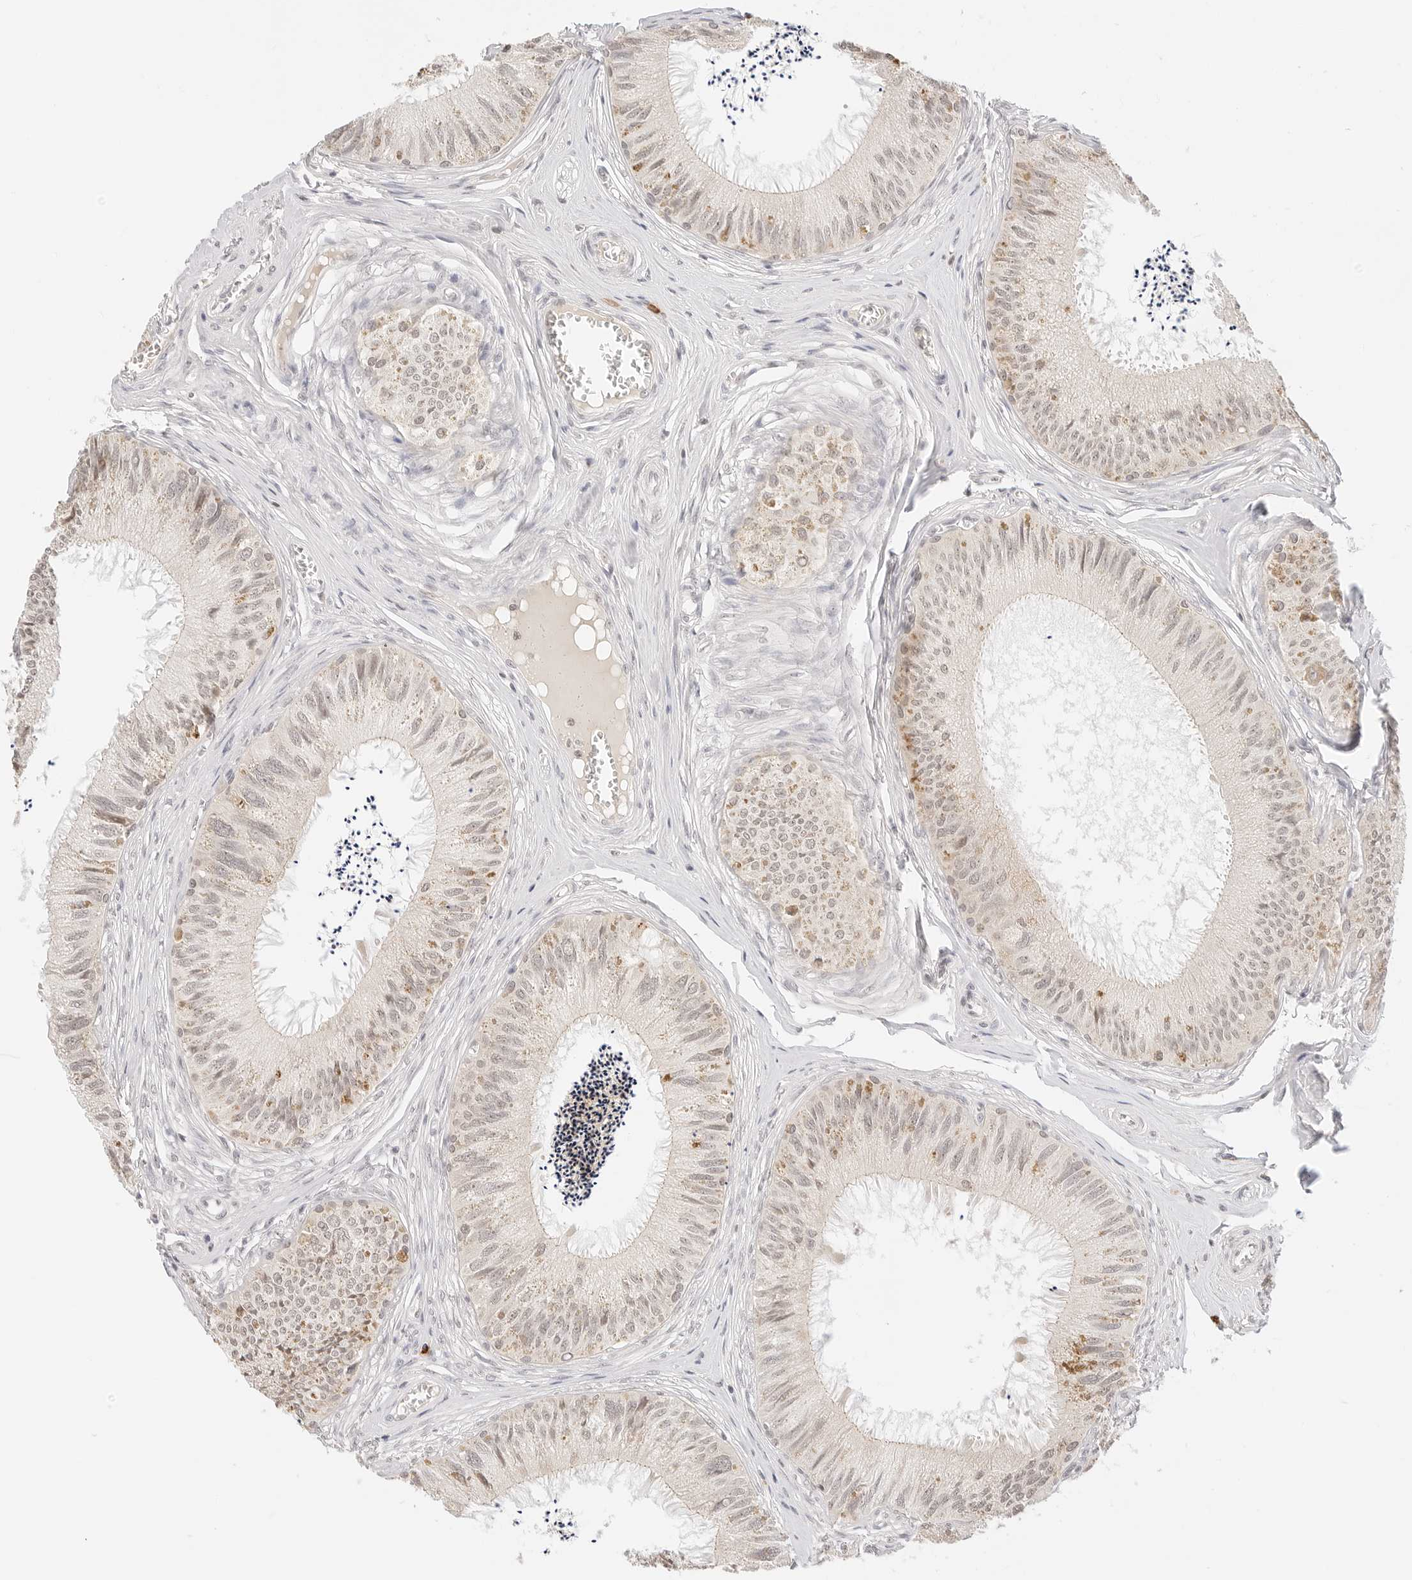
{"staining": {"intensity": "moderate", "quantity": ">75%", "location": "cytoplasmic/membranous,nuclear"}, "tissue": "epididymis", "cell_type": "Glandular cells", "image_type": "normal", "snomed": [{"axis": "morphology", "description": "Normal tissue, NOS"}, {"axis": "topography", "description": "Epididymis"}], "caption": "Unremarkable epididymis demonstrates moderate cytoplasmic/membranous,nuclear staining in about >75% of glandular cells, visualized by immunohistochemistry. (DAB IHC with brightfield microscopy, high magnification).", "gene": "SEPTIN4", "patient": {"sex": "male", "age": 79}}